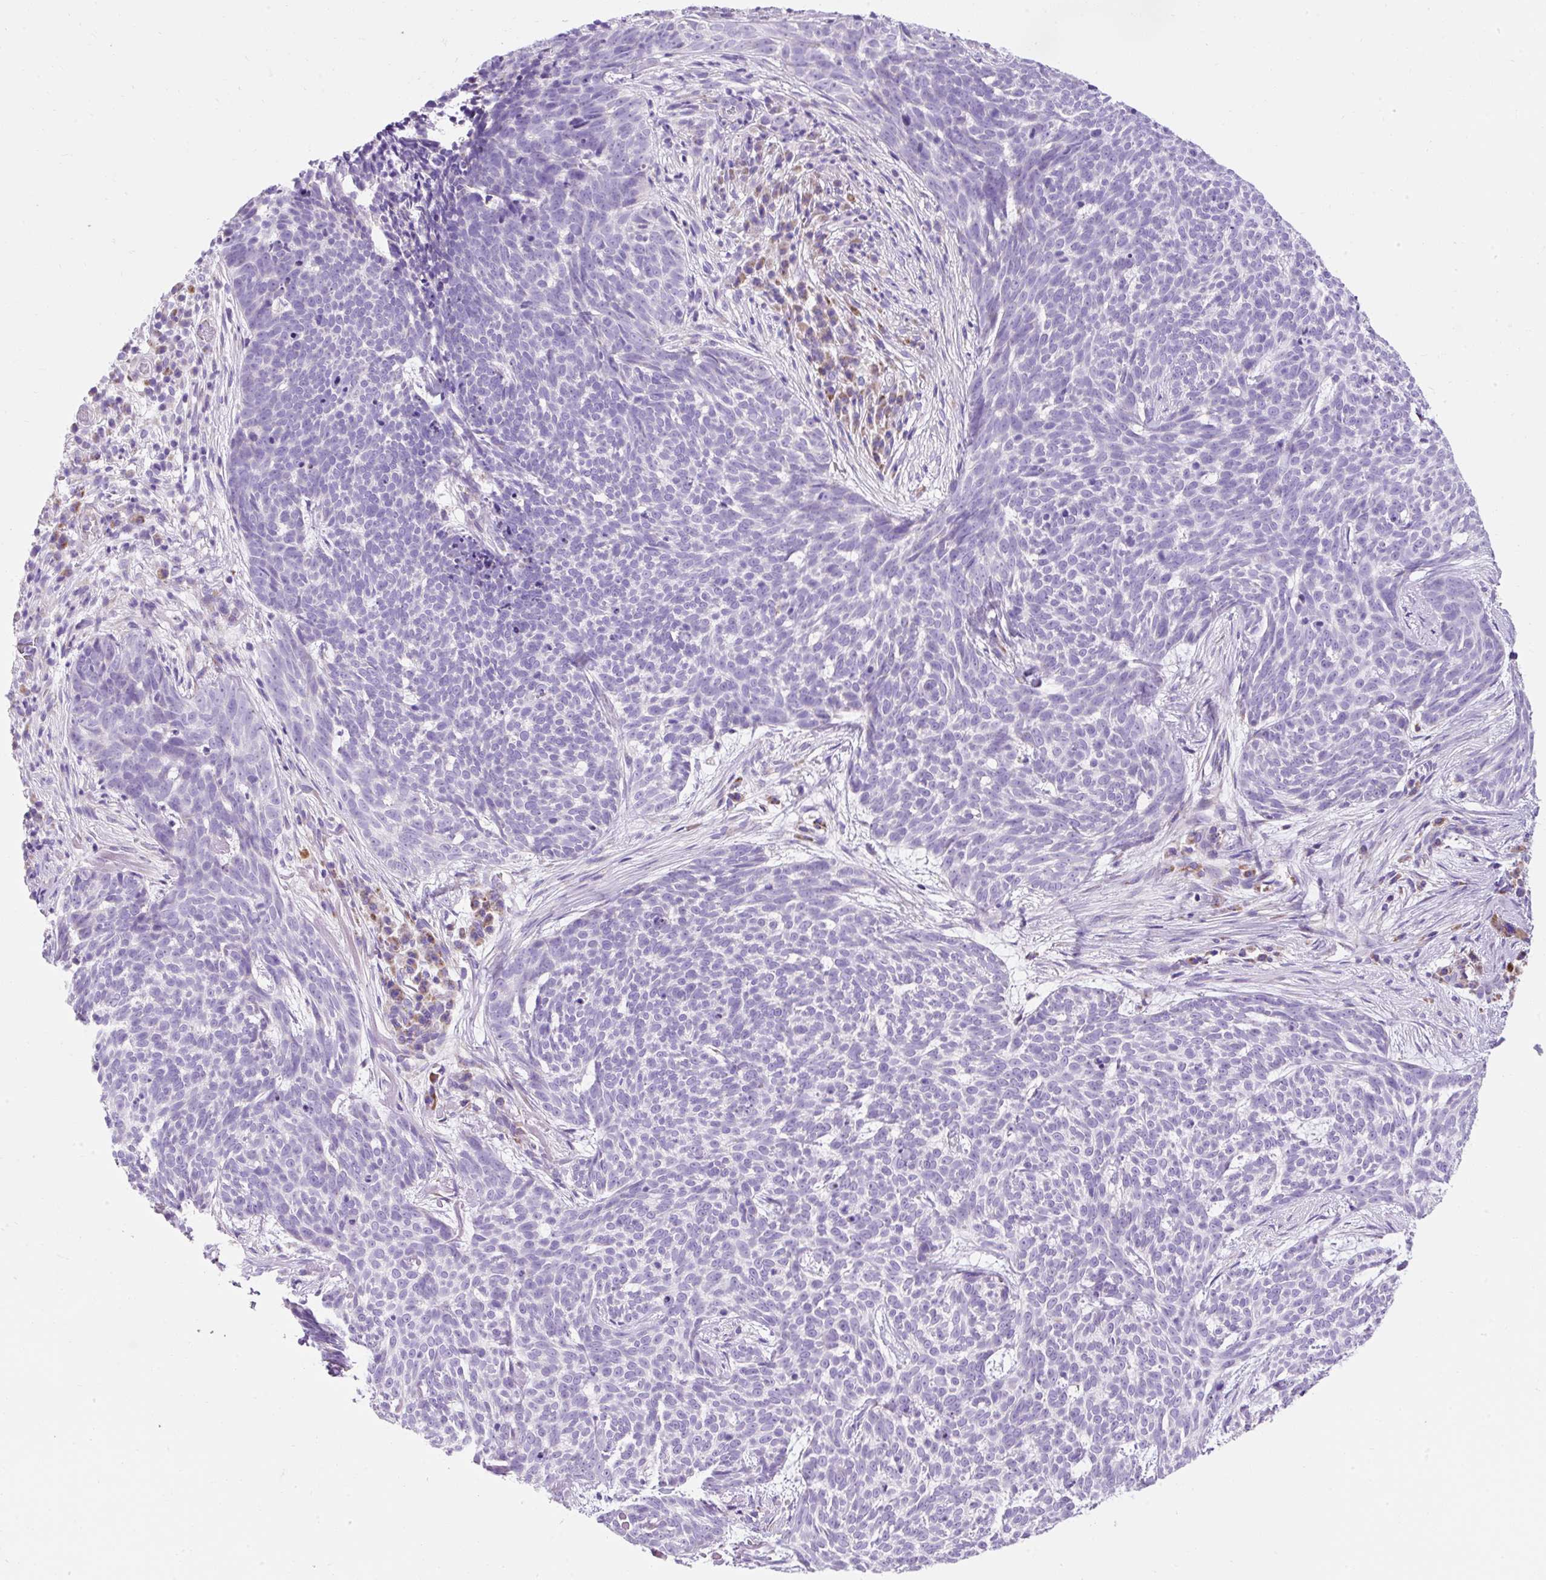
{"staining": {"intensity": "negative", "quantity": "none", "location": "none"}, "tissue": "skin cancer", "cell_type": "Tumor cells", "image_type": "cancer", "snomed": [{"axis": "morphology", "description": "Basal cell carcinoma"}, {"axis": "topography", "description": "Skin"}], "caption": "A histopathology image of human basal cell carcinoma (skin) is negative for staining in tumor cells.", "gene": "PLPP2", "patient": {"sex": "female", "age": 93}}